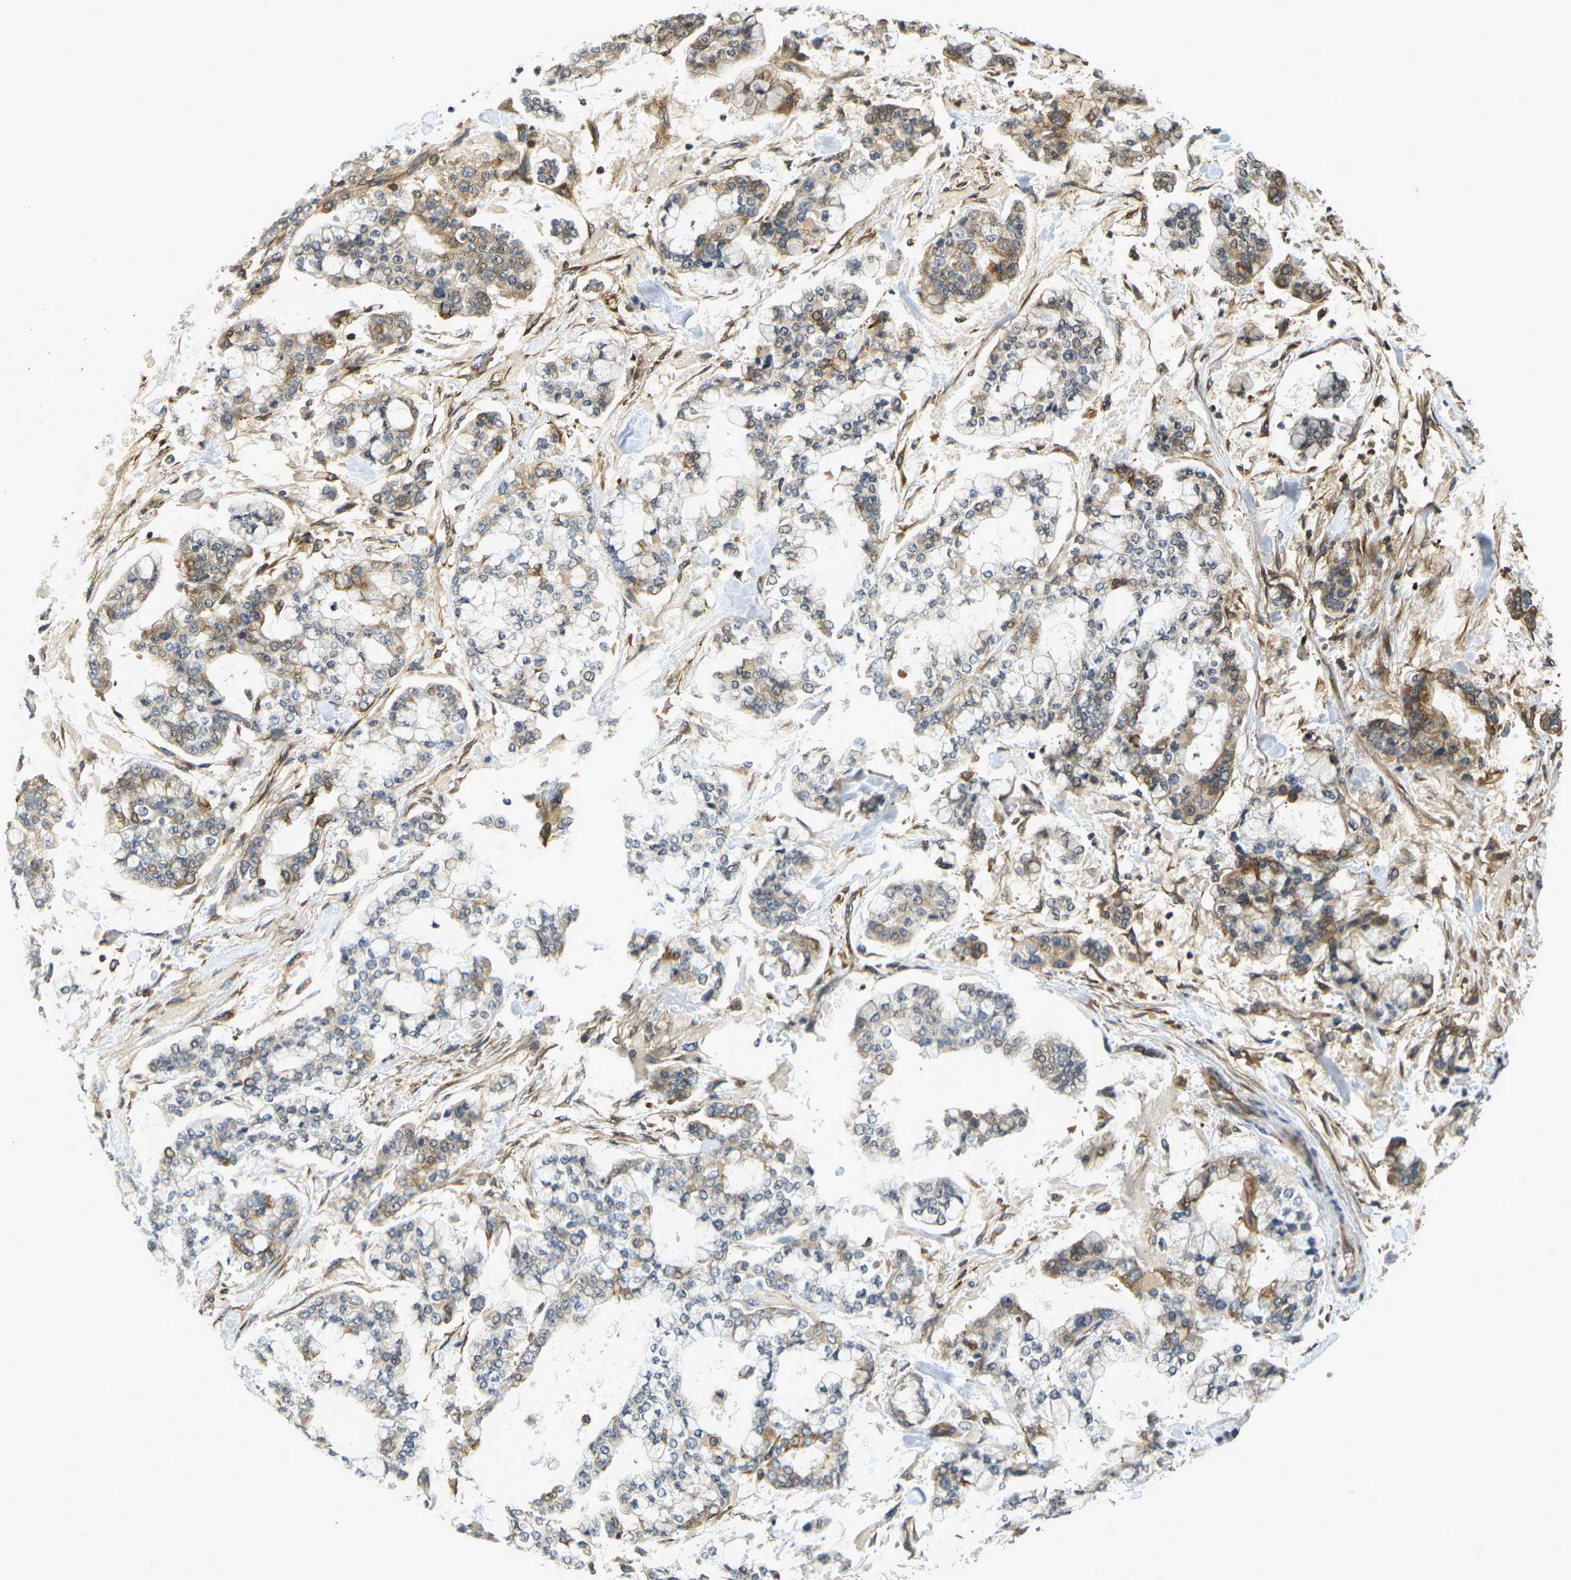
{"staining": {"intensity": "moderate", "quantity": "25%-75%", "location": "cytoplasmic/membranous"}, "tissue": "stomach cancer", "cell_type": "Tumor cells", "image_type": "cancer", "snomed": [{"axis": "morphology", "description": "Normal tissue, NOS"}, {"axis": "morphology", "description": "Adenocarcinoma, NOS"}, {"axis": "topography", "description": "Stomach, upper"}, {"axis": "topography", "description": "Stomach"}], "caption": "Protein expression by immunohistochemistry (IHC) displays moderate cytoplasmic/membranous staining in about 25%-75% of tumor cells in adenocarcinoma (stomach).", "gene": "CAST", "patient": {"sex": "male", "age": 76}}